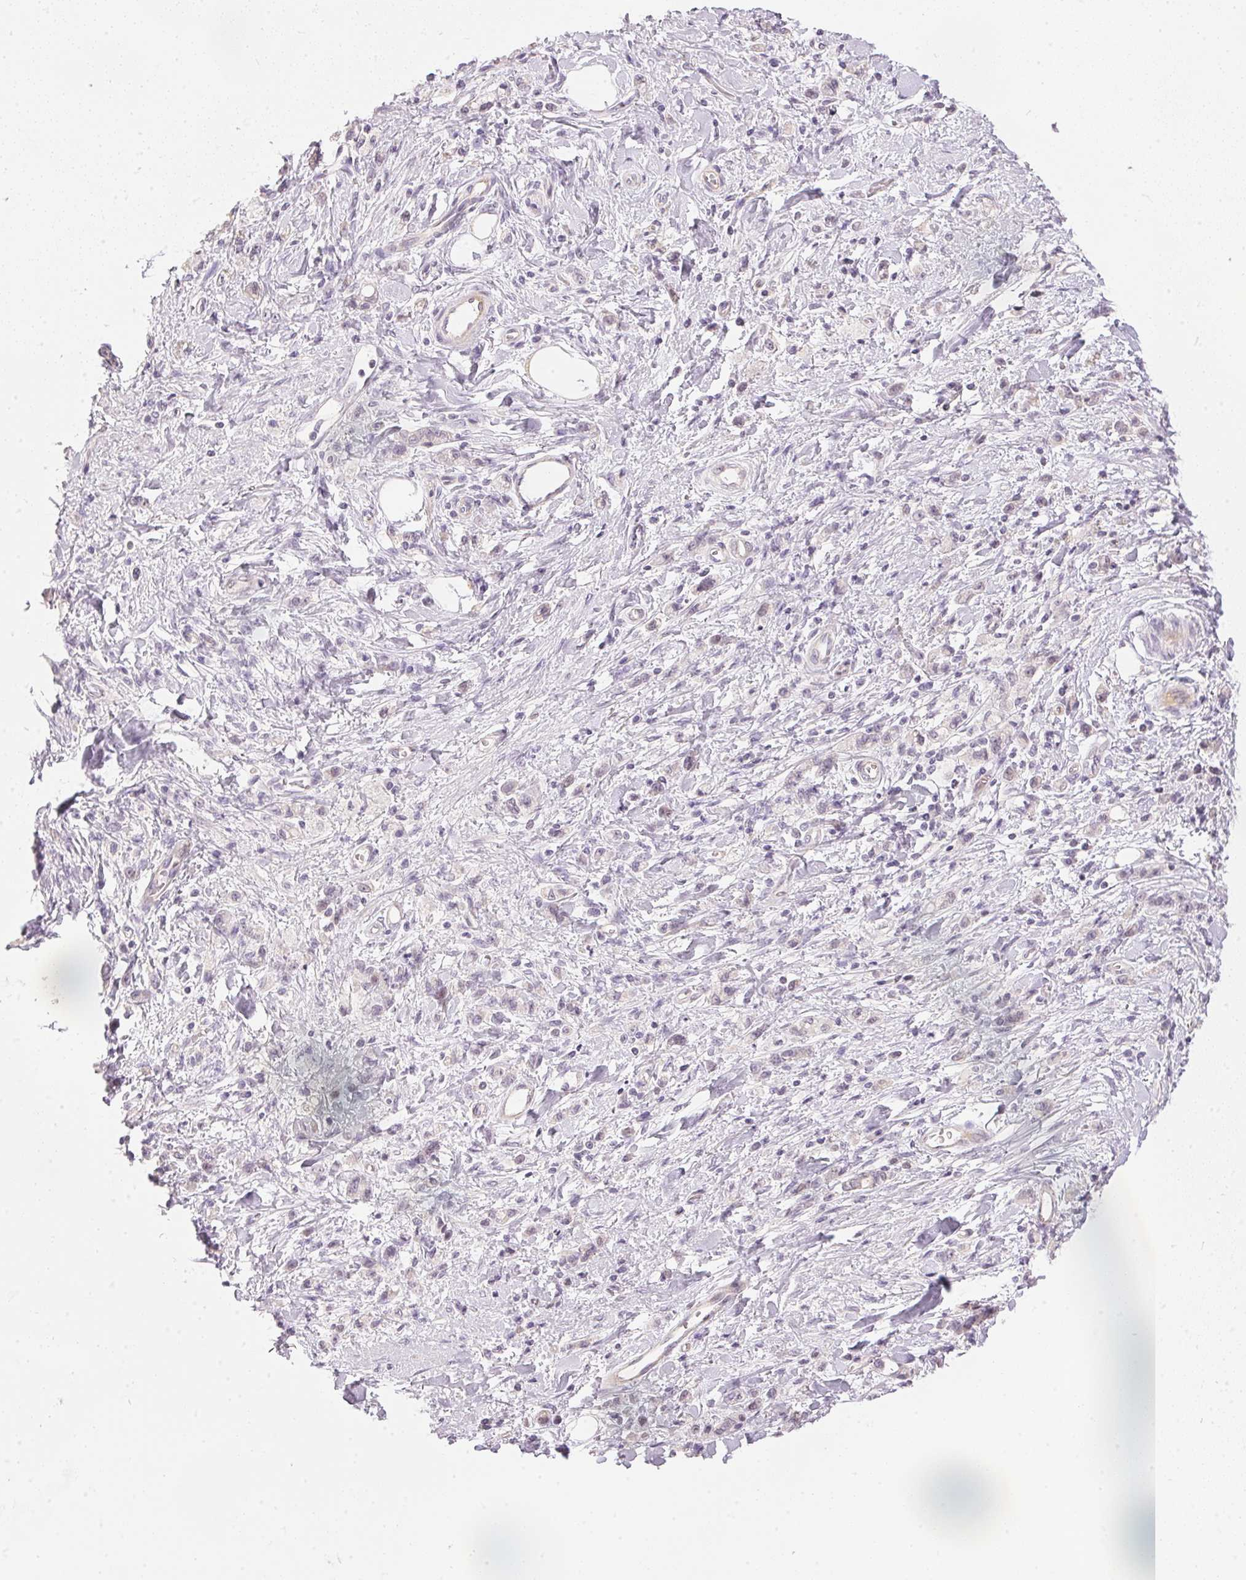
{"staining": {"intensity": "negative", "quantity": "none", "location": "none"}, "tissue": "stomach cancer", "cell_type": "Tumor cells", "image_type": "cancer", "snomed": [{"axis": "morphology", "description": "Adenocarcinoma, NOS"}, {"axis": "topography", "description": "Stomach"}], "caption": "High magnification brightfield microscopy of adenocarcinoma (stomach) stained with DAB (brown) and counterstained with hematoxylin (blue): tumor cells show no significant staining.", "gene": "GDAP1L1", "patient": {"sex": "male", "age": 77}}